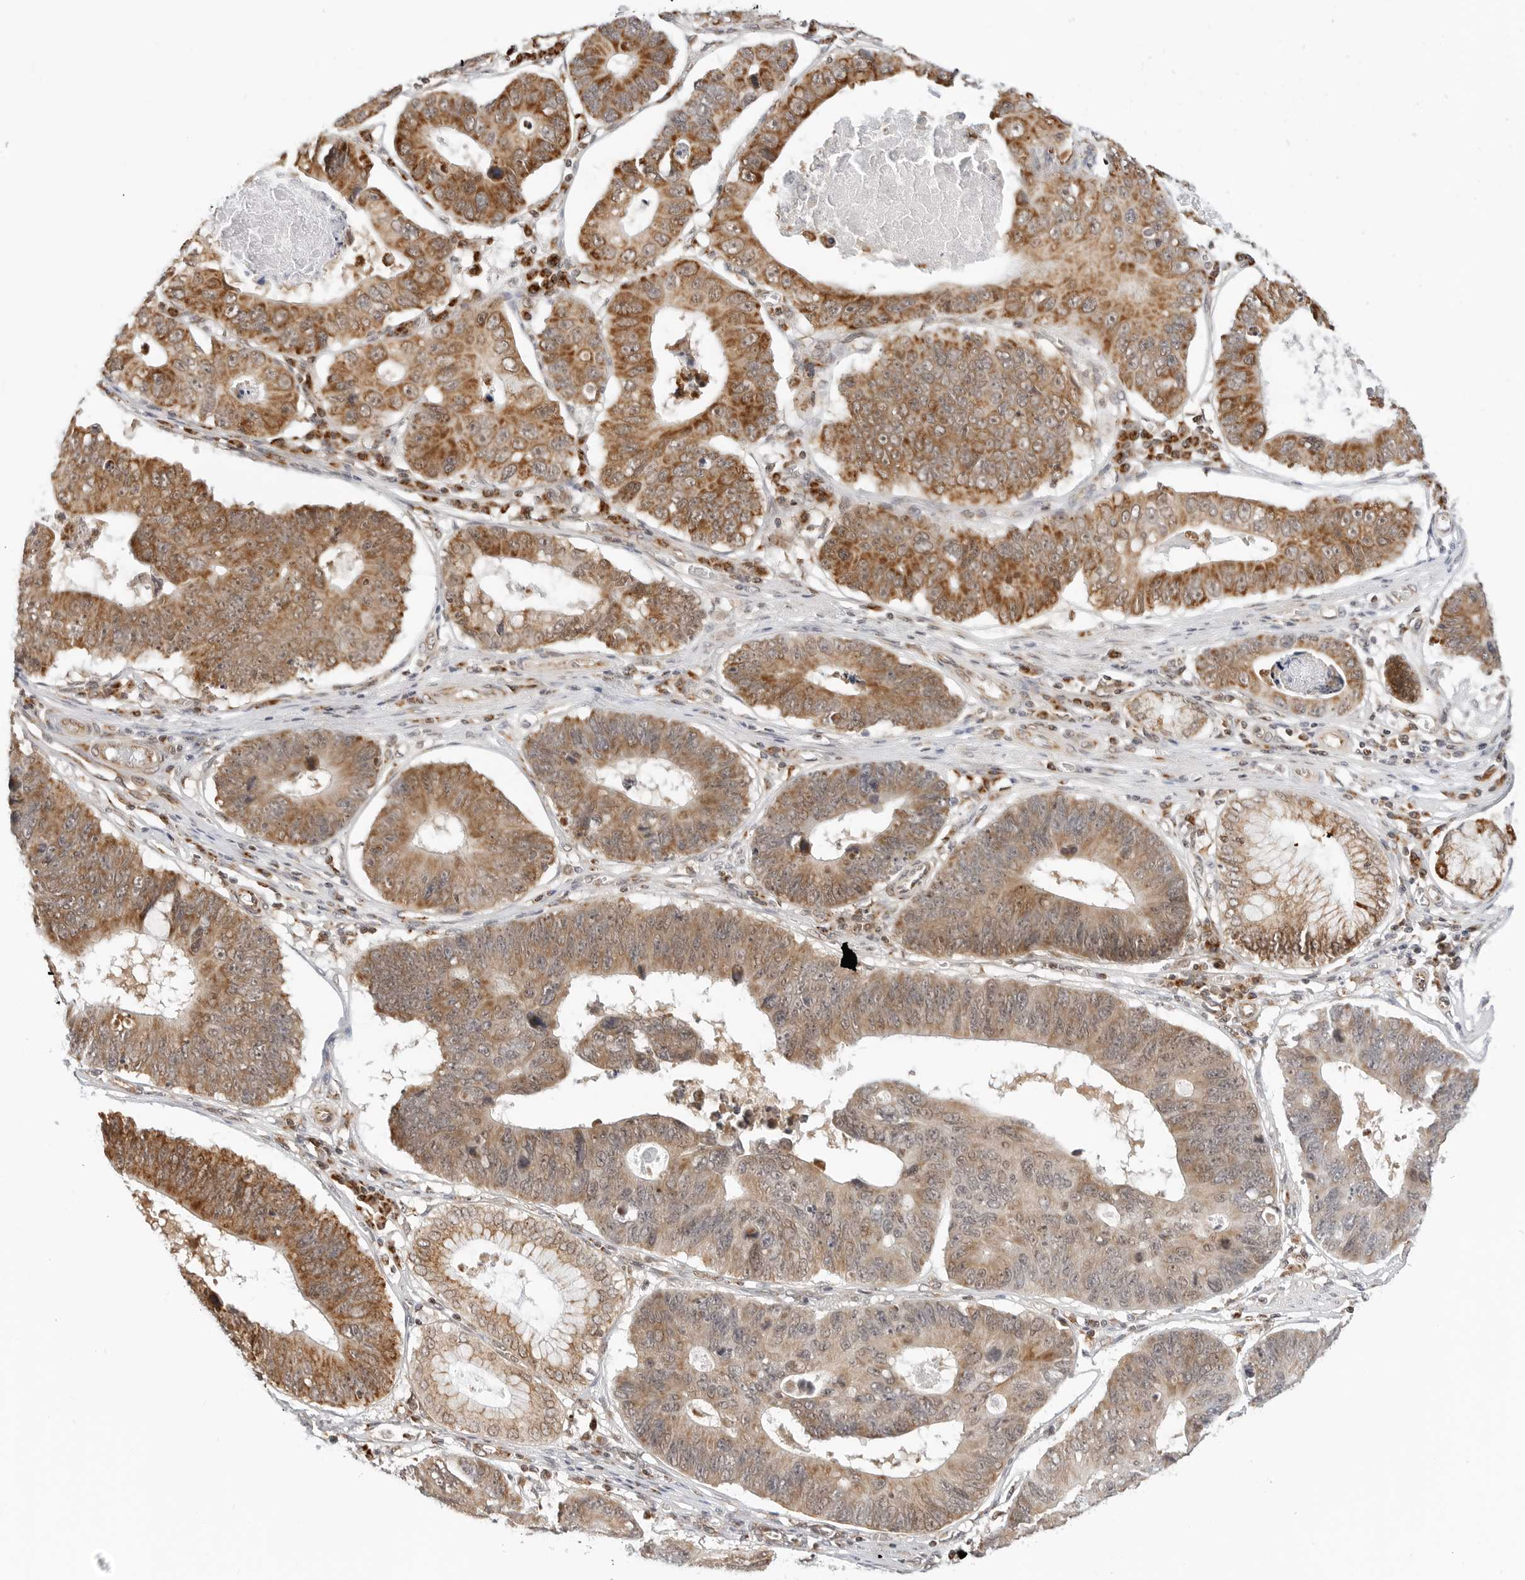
{"staining": {"intensity": "moderate", "quantity": ">75%", "location": "cytoplasmic/membranous"}, "tissue": "stomach cancer", "cell_type": "Tumor cells", "image_type": "cancer", "snomed": [{"axis": "morphology", "description": "Adenocarcinoma, NOS"}, {"axis": "topography", "description": "Stomach"}], "caption": "Tumor cells exhibit medium levels of moderate cytoplasmic/membranous expression in approximately >75% of cells in human stomach cancer (adenocarcinoma).", "gene": "POLR3GL", "patient": {"sex": "male", "age": 59}}